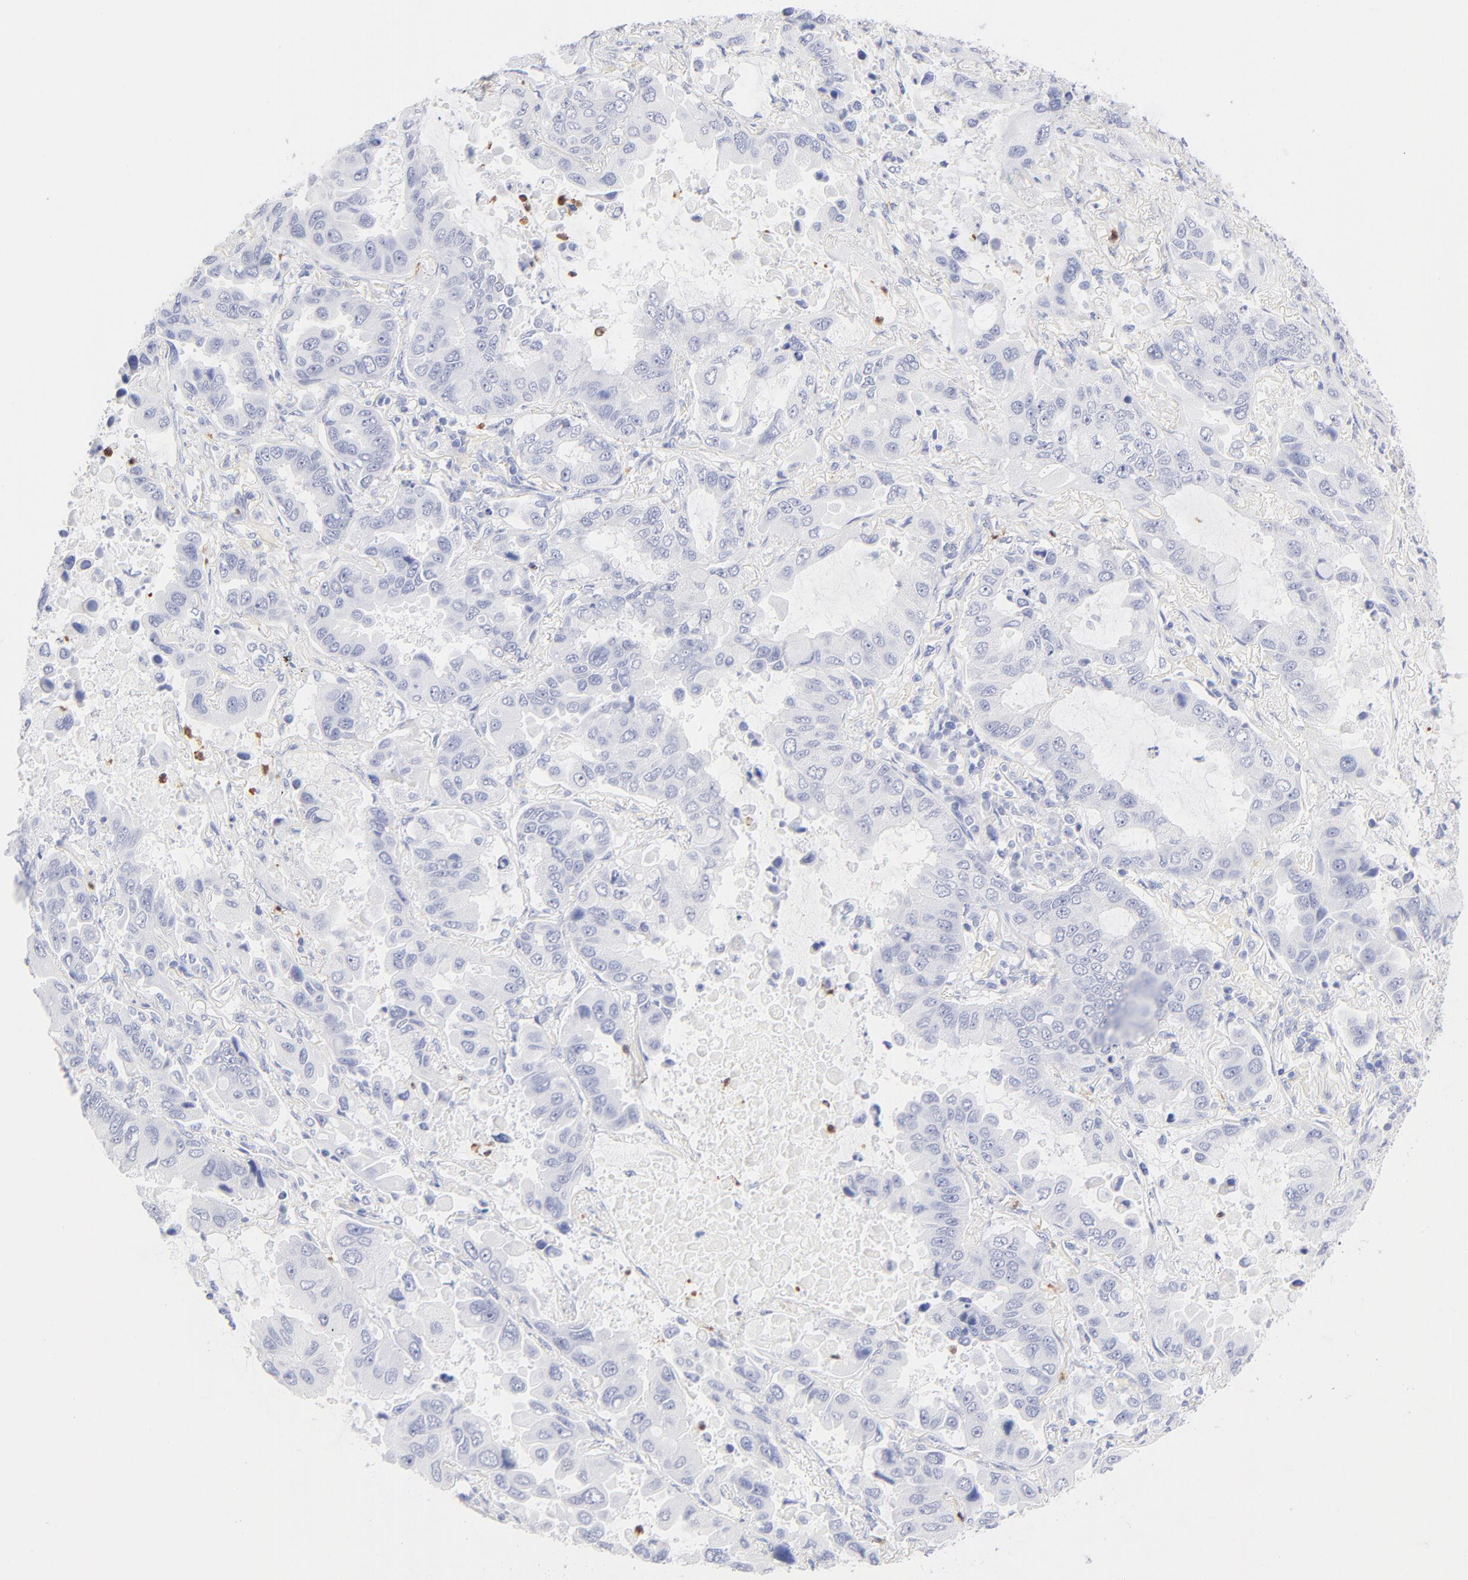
{"staining": {"intensity": "negative", "quantity": "none", "location": "none"}, "tissue": "lung cancer", "cell_type": "Tumor cells", "image_type": "cancer", "snomed": [{"axis": "morphology", "description": "Adenocarcinoma, NOS"}, {"axis": "topography", "description": "Lung"}], "caption": "Lung cancer stained for a protein using immunohistochemistry displays no staining tumor cells.", "gene": "ARG1", "patient": {"sex": "male", "age": 64}}